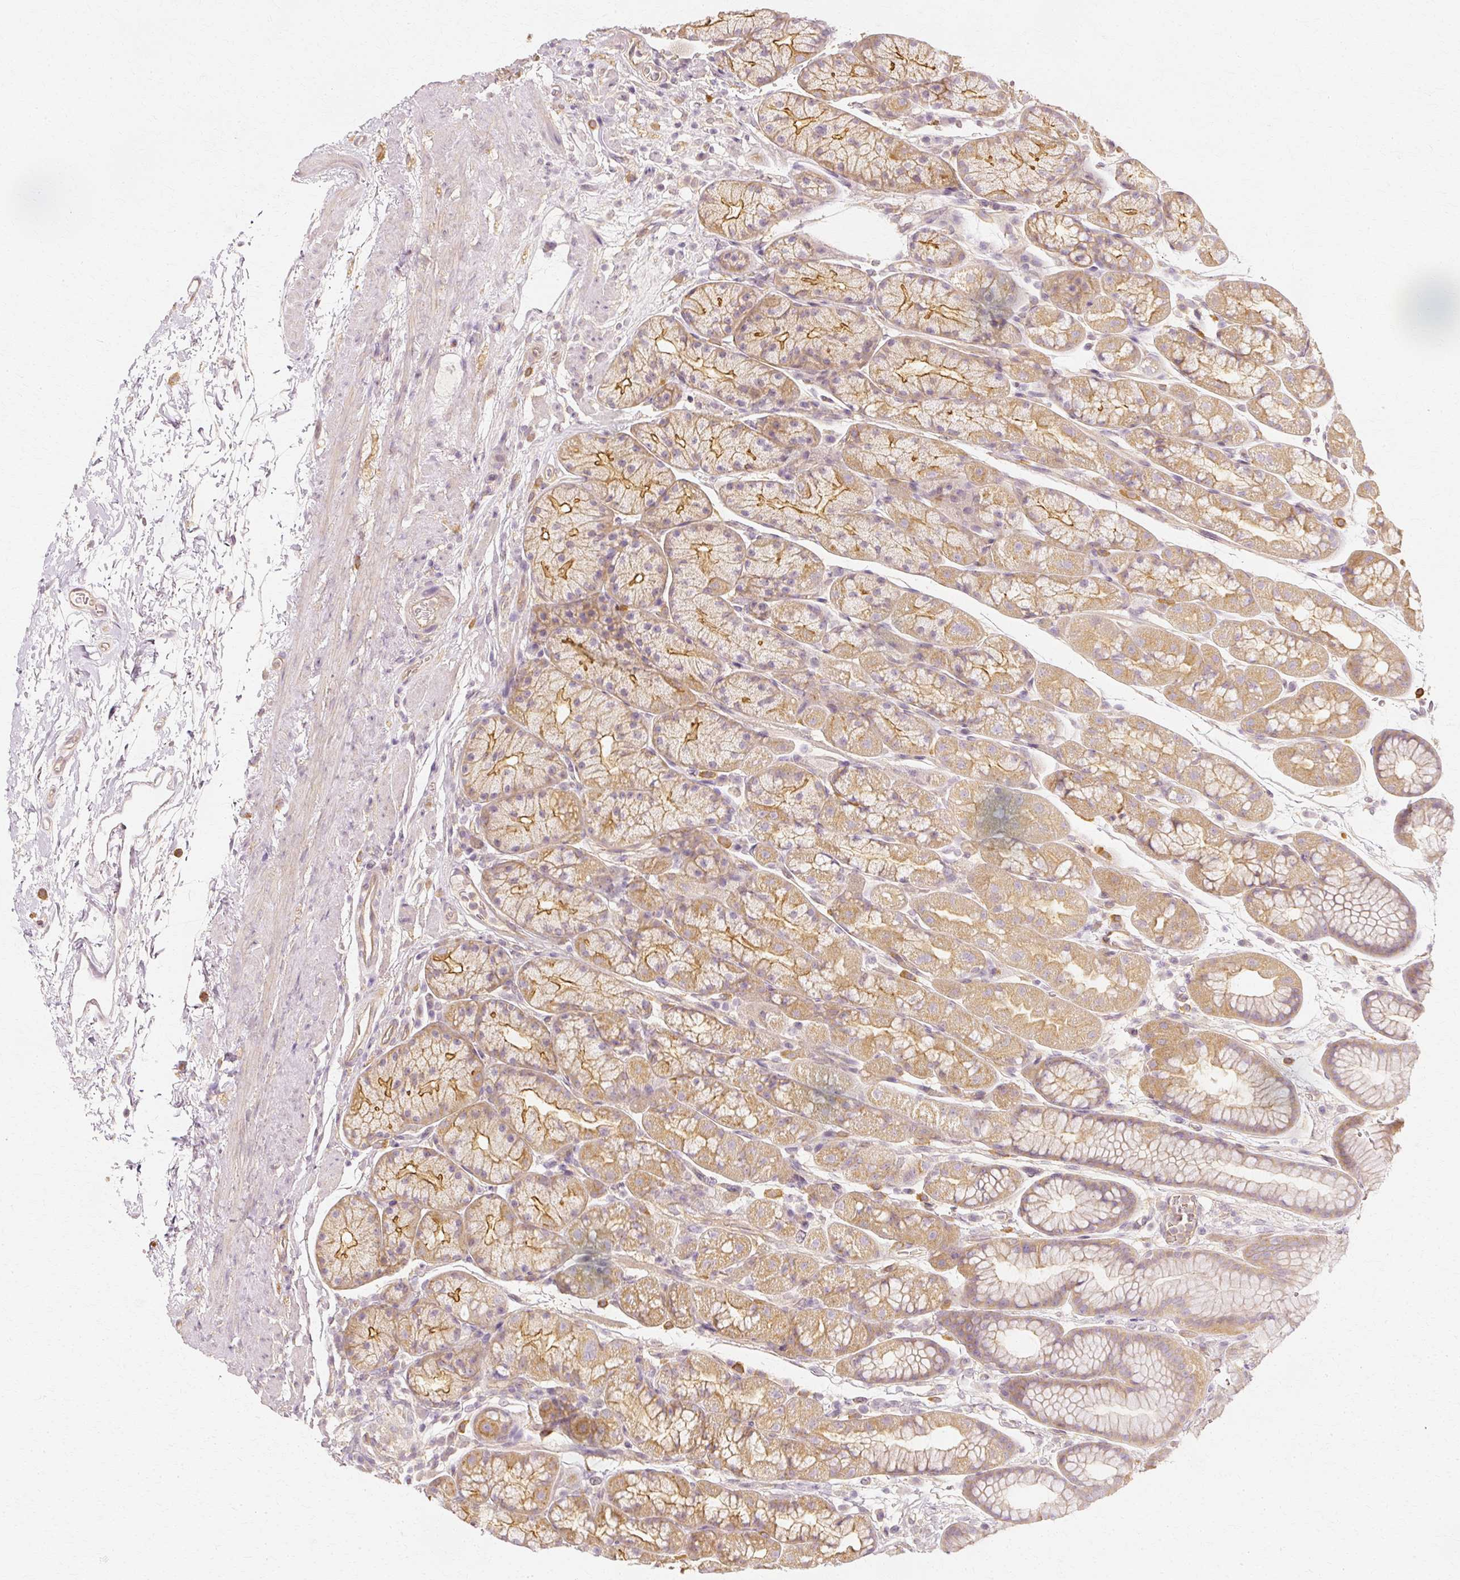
{"staining": {"intensity": "moderate", "quantity": "25%-75%", "location": "cytoplasmic/membranous"}, "tissue": "stomach", "cell_type": "Glandular cells", "image_type": "normal", "snomed": [{"axis": "morphology", "description": "Normal tissue, NOS"}, {"axis": "topography", "description": "Stomach, lower"}], "caption": "DAB immunohistochemical staining of benign human stomach shows moderate cytoplasmic/membranous protein expression in approximately 25%-75% of glandular cells.", "gene": "GNAQ", "patient": {"sex": "male", "age": 67}}